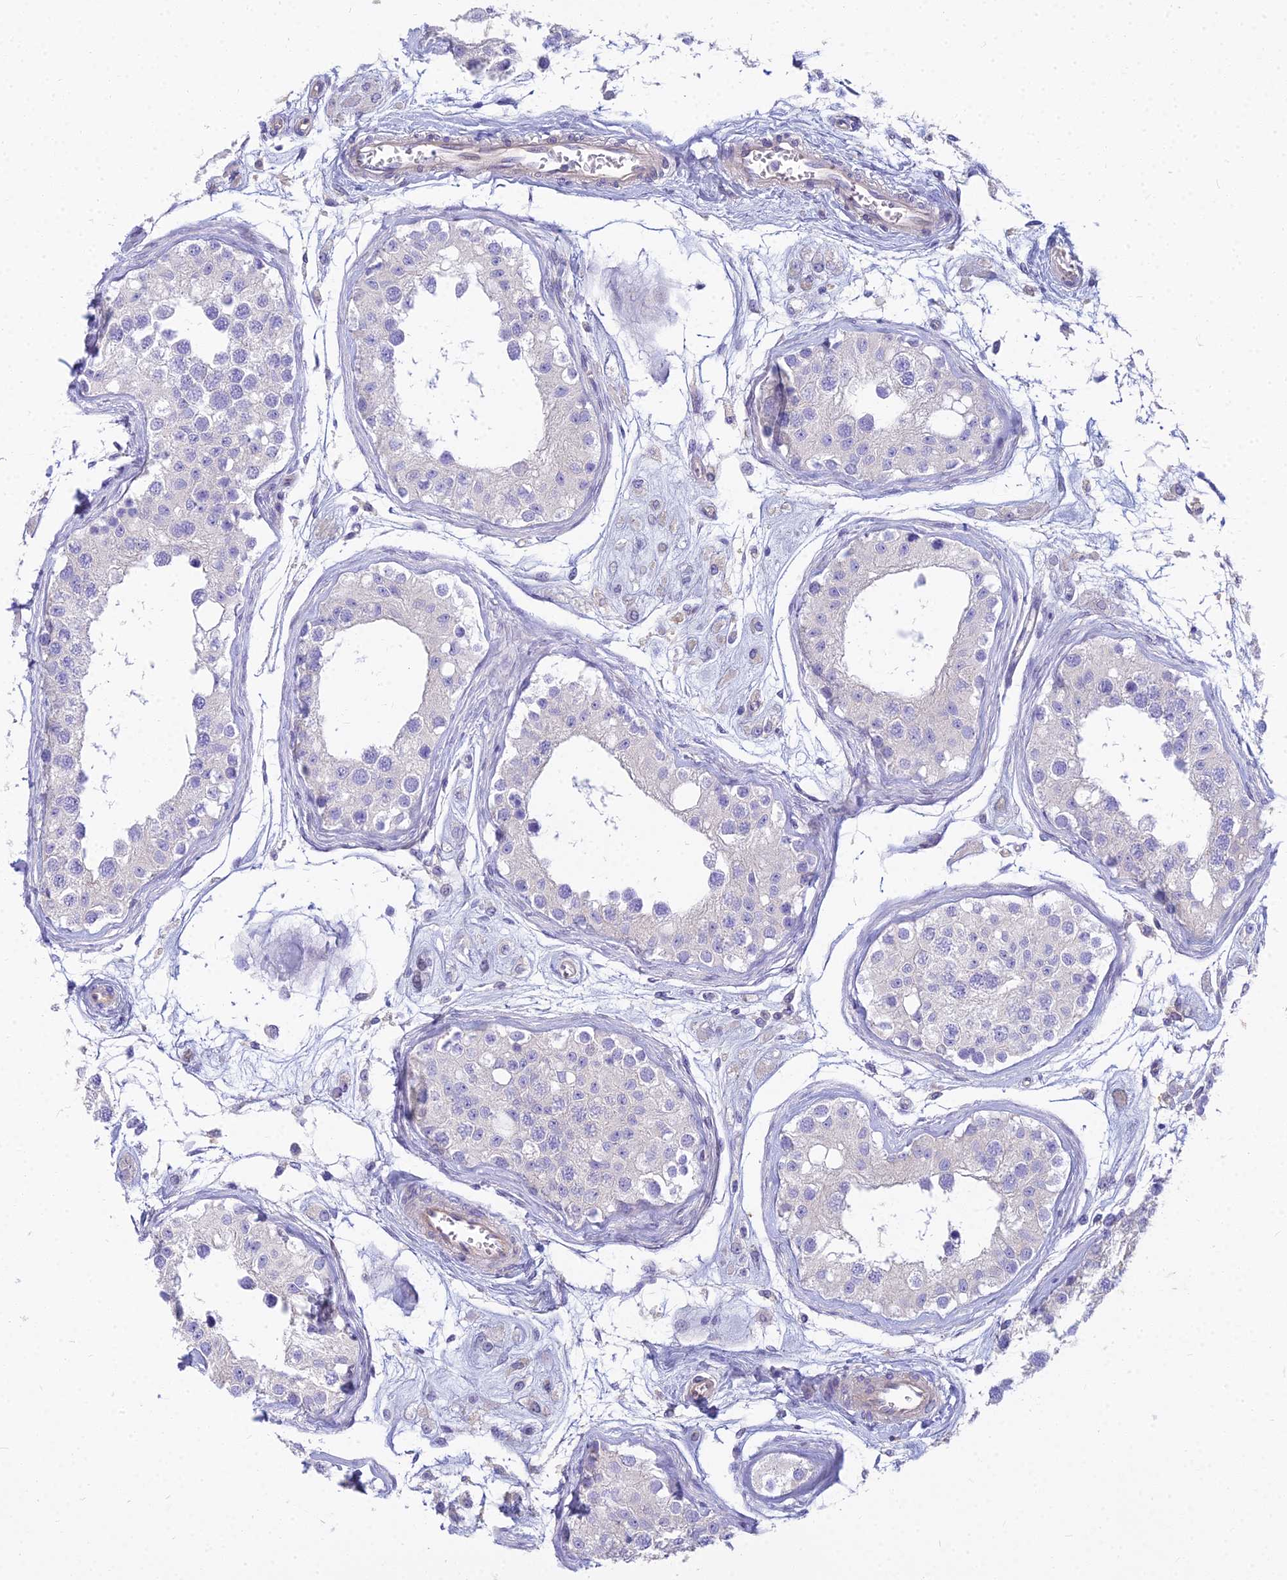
{"staining": {"intensity": "negative", "quantity": "none", "location": "none"}, "tissue": "testis", "cell_type": "Cells in seminiferous ducts", "image_type": "normal", "snomed": [{"axis": "morphology", "description": "Normal tissue, NOS"}, {"axis": "morphology", "description": "Adenocarcinoma, metastatic, NOS"}, {"axis": "topography", "description": "Testis"}], "caption": "Immunohistochemical staining of normal testis demonstrates no significant staining in cells in seminiferous ducts. Brightfield microscopy of immunohistochemistry stained with DAB (3,3'-diaminobenzidine) (brown) and hematoxylin (blue), captured at high magnification.", "gene": "SMIM24", "patient": {"sex": "male", "age": 26}}